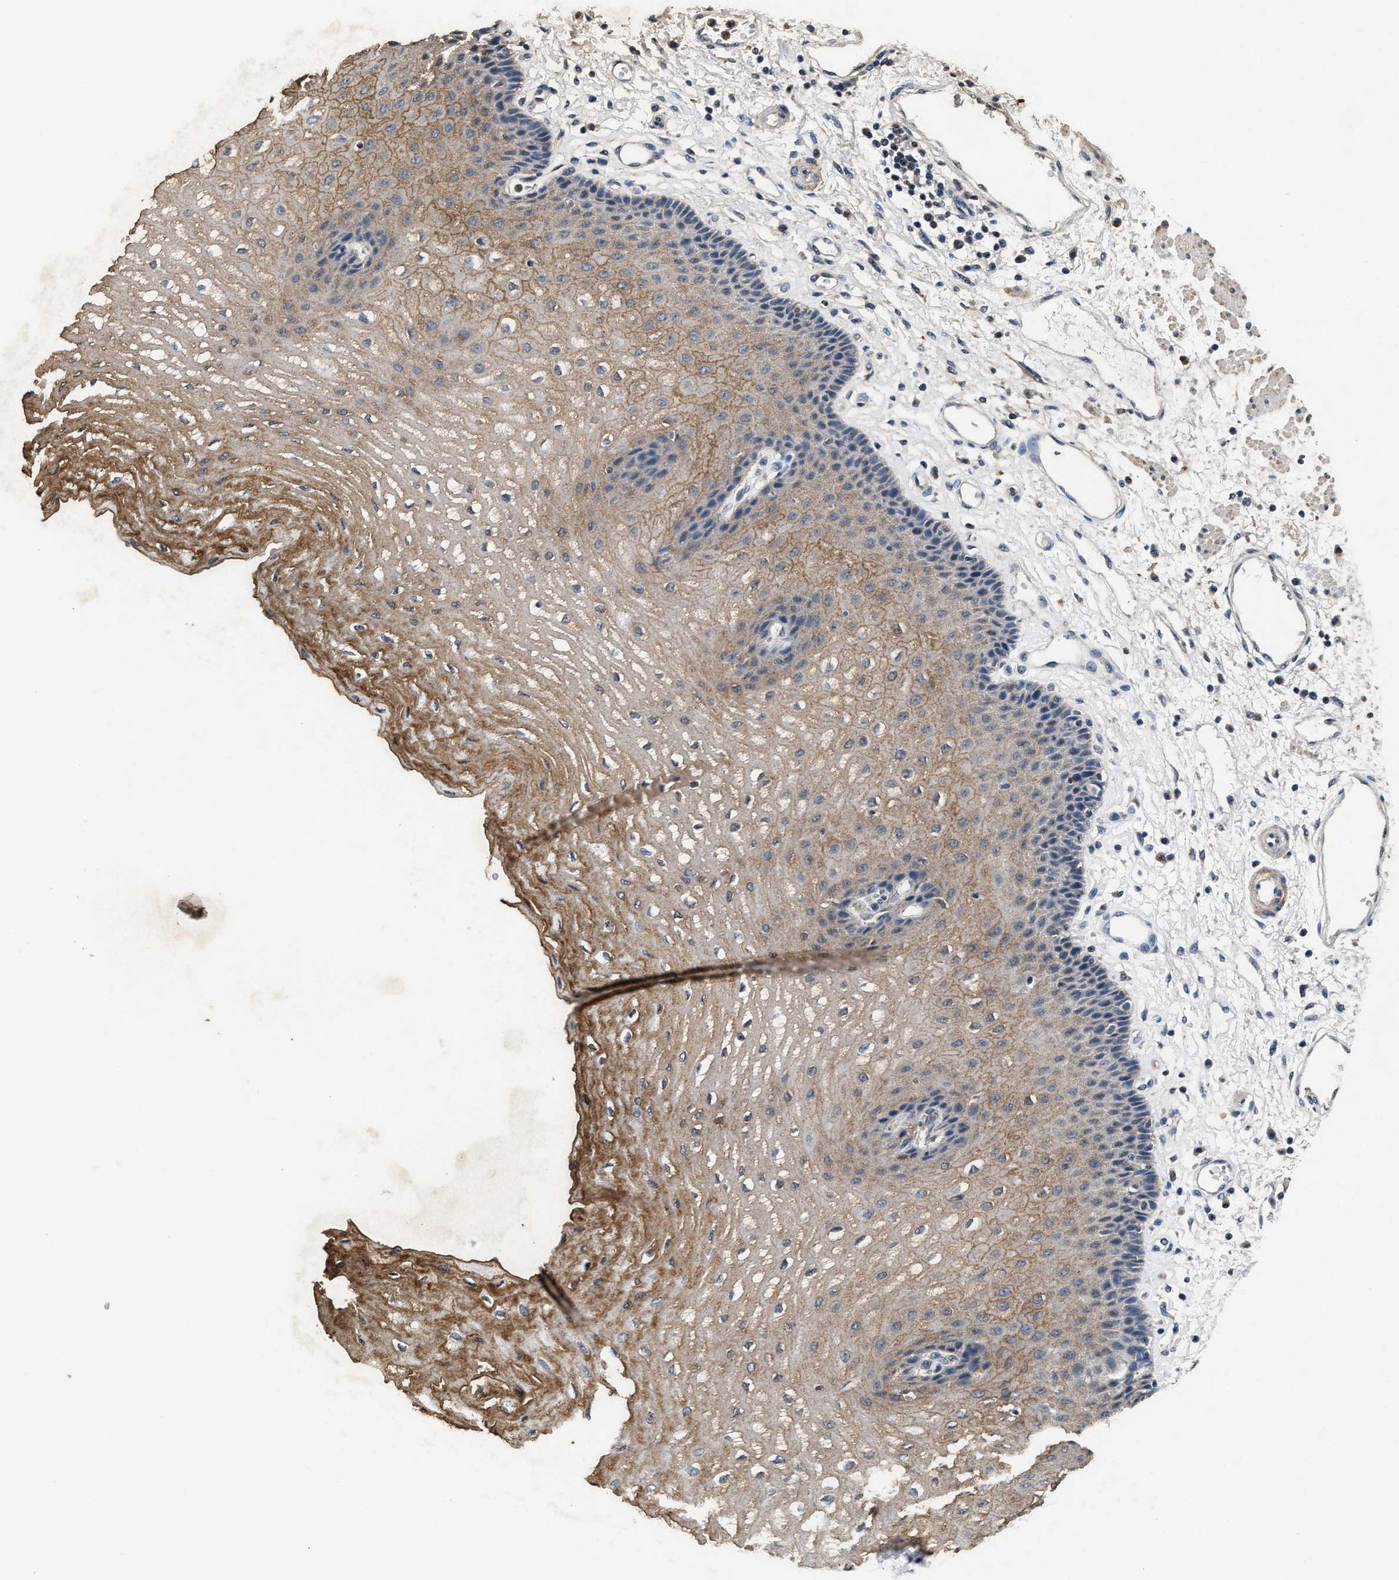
{"staining": {"intensity": "moderate", "quantity": "25%-75%", "location": "cytoplasmic/membranous"}, "tissue": "esophagus", "cell_type": "Squamous epithelial cells", "image_type": "normal", "snomed": [{"axis": "morphology", "description": "Normal tissue, NOS"}, {"axis": "topography", "description": "Esophagus"}], "caption": "DAB immunohistochemical staining of unremarkable esophagus demonstrates moderate cytoplasmic/membranous protein staining in approximately 25%-75% of squamous epithelial cells.", "gene": "ACOX1", "patient": {"sex": "male", "age": 54}}